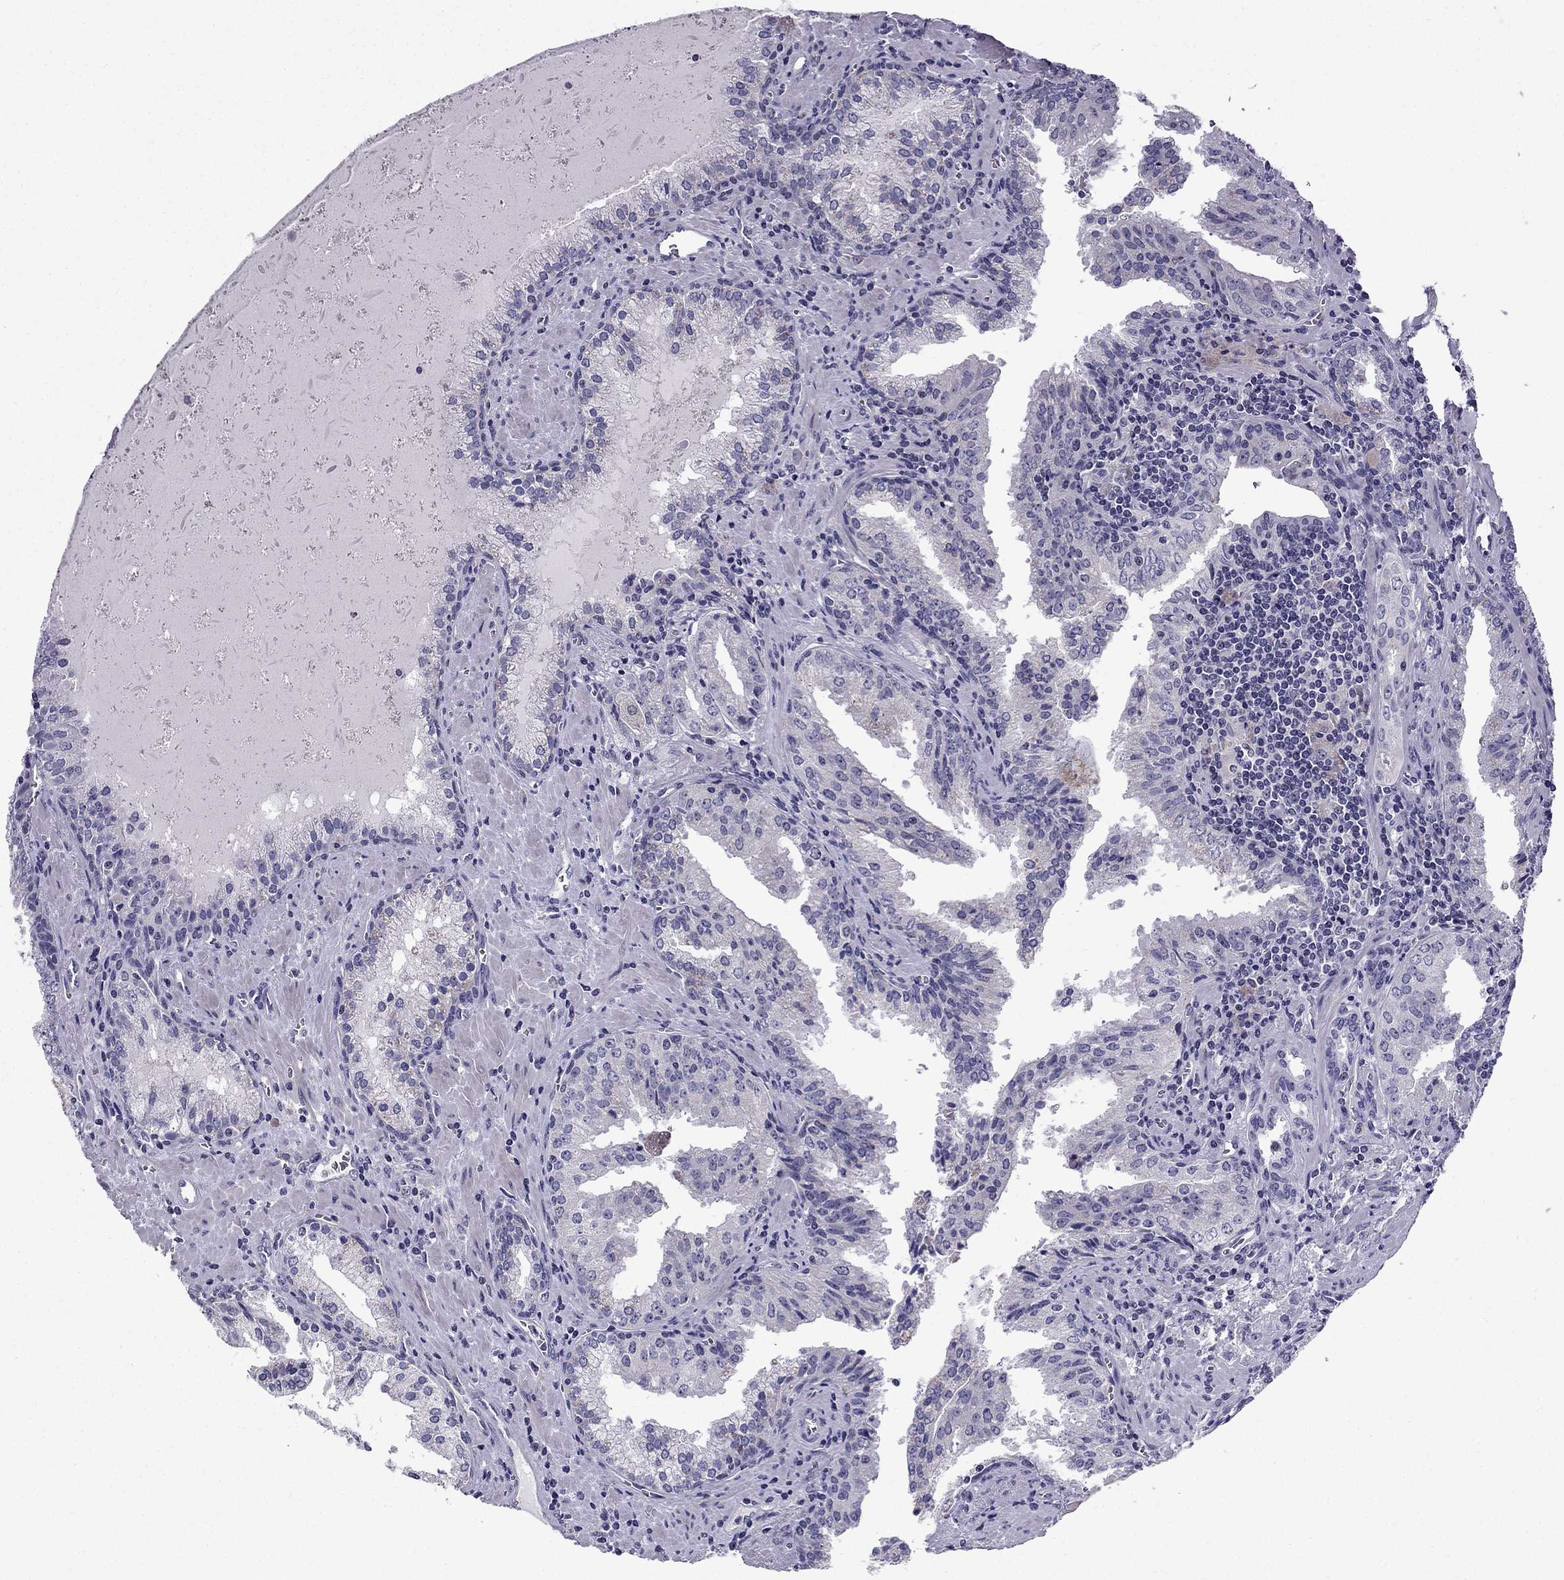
{"staining": {"intensity": "moderate", "quantity": "25%-75%", "location": "cytoplasmic/membranous"}, "tissue": "prostate cancer", "cell_type": "Tumor cells", "image_type": "cancer", "snomed": [{"axis": "morphology", "description": "Adenocarcinoma, High grade"}, {"axis": "topography", "description": "Prostate"}], "caption": "Moderate cytoplasmic/membranous protein expression is seen in about 25%-75% of tumor cells in prostate cancer.", "gene": "SLC6A2", "patient": {"sex": "male", "age": 68}}